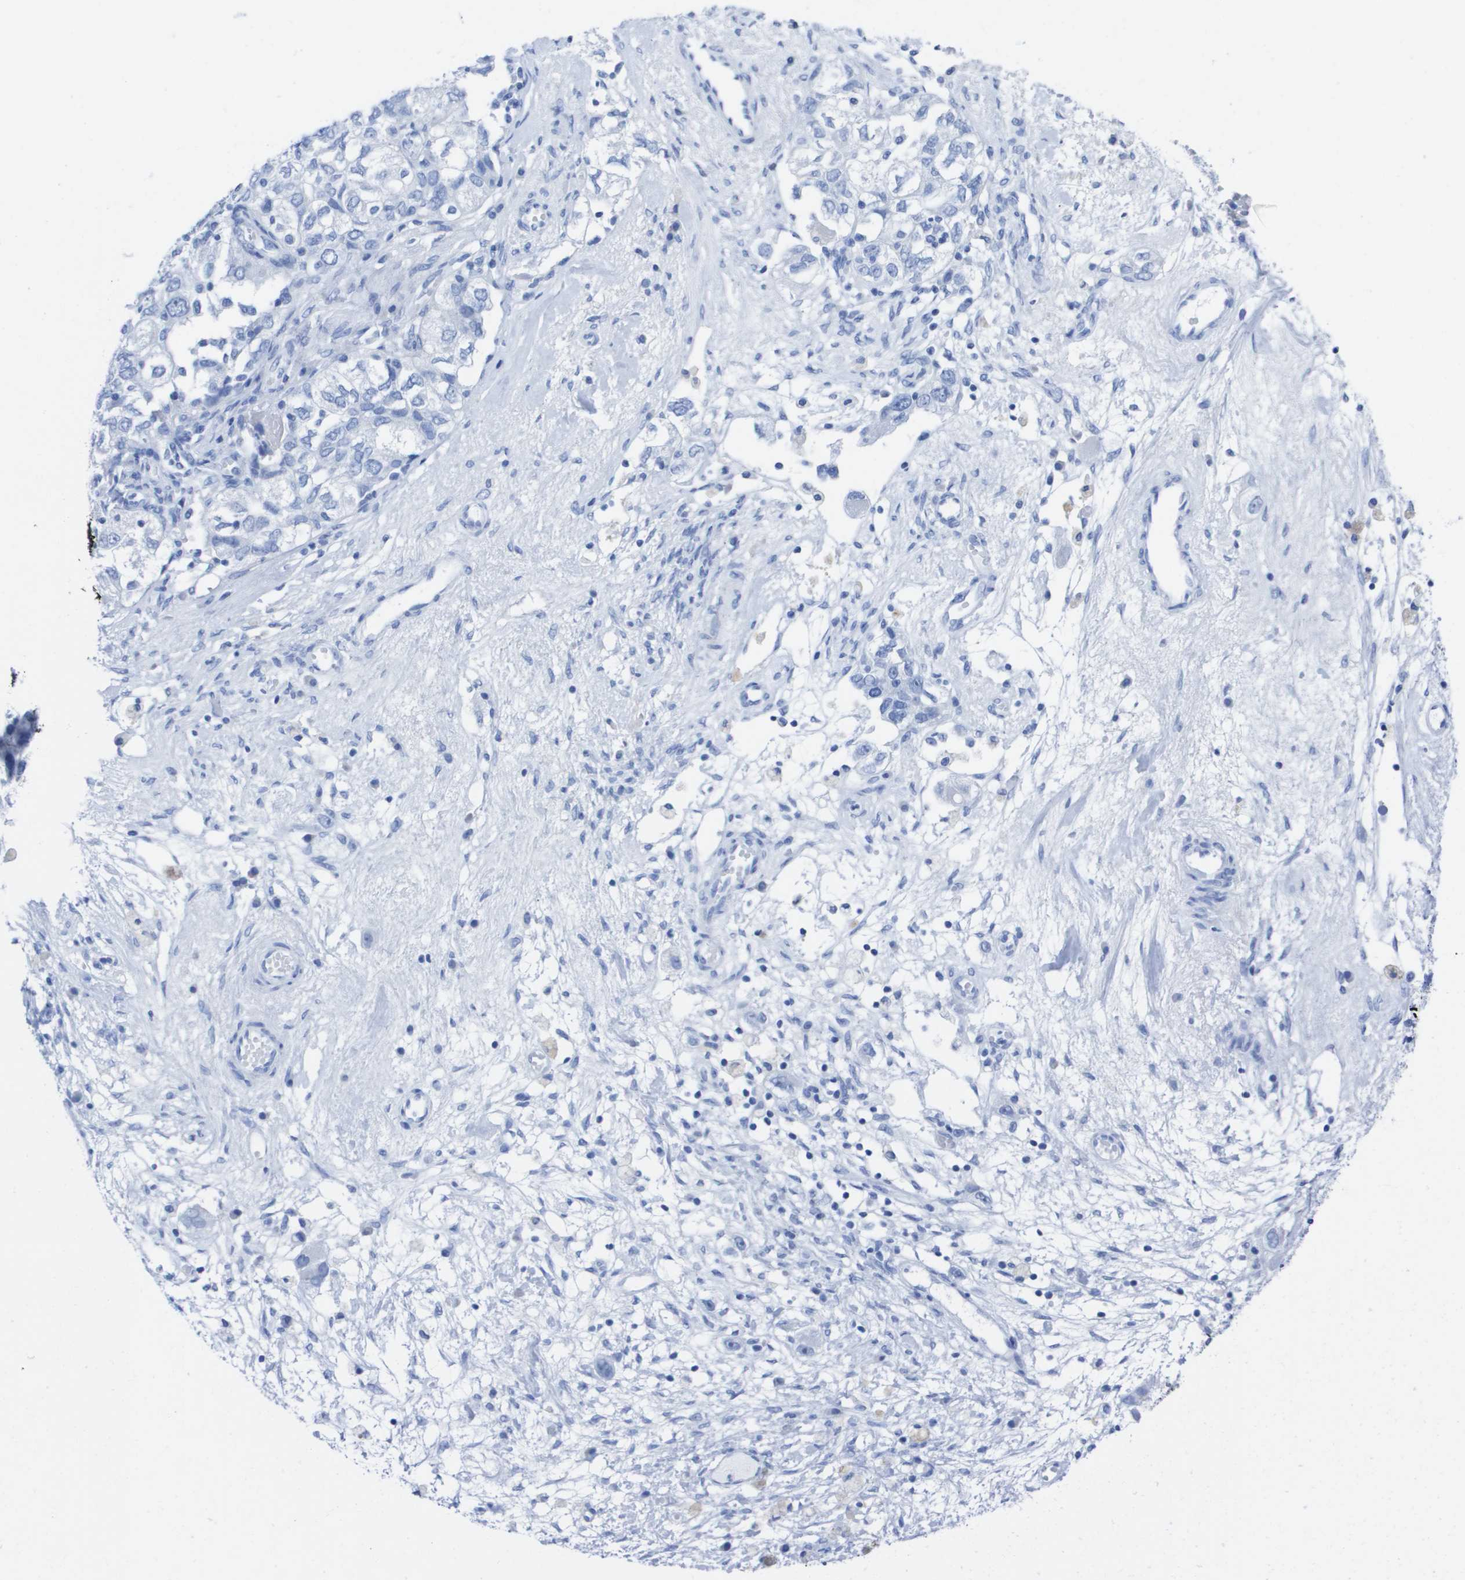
{"staining": {"intensity": "negative", "quantity": "none", "location": "none"}, "tissue": "ovarian cancer", "cell_type": "Tumor cells", "image_type": "cancer", "snomed": [{"axis": "morphology", "description": "Carcinoma, NOS"}, {"axis": "morphology", "description": "Cystadenocarcinoma, serous, NOS"}, {"axis": "topography", "description": "Ovary"}], "caption": "Image shows no protein expression in tumor cells of ovarian cancer (serous cystadenocarcinoma) tissue.", "gene": "KCNA3", "patient": {"sex": "female", "age": 69}}